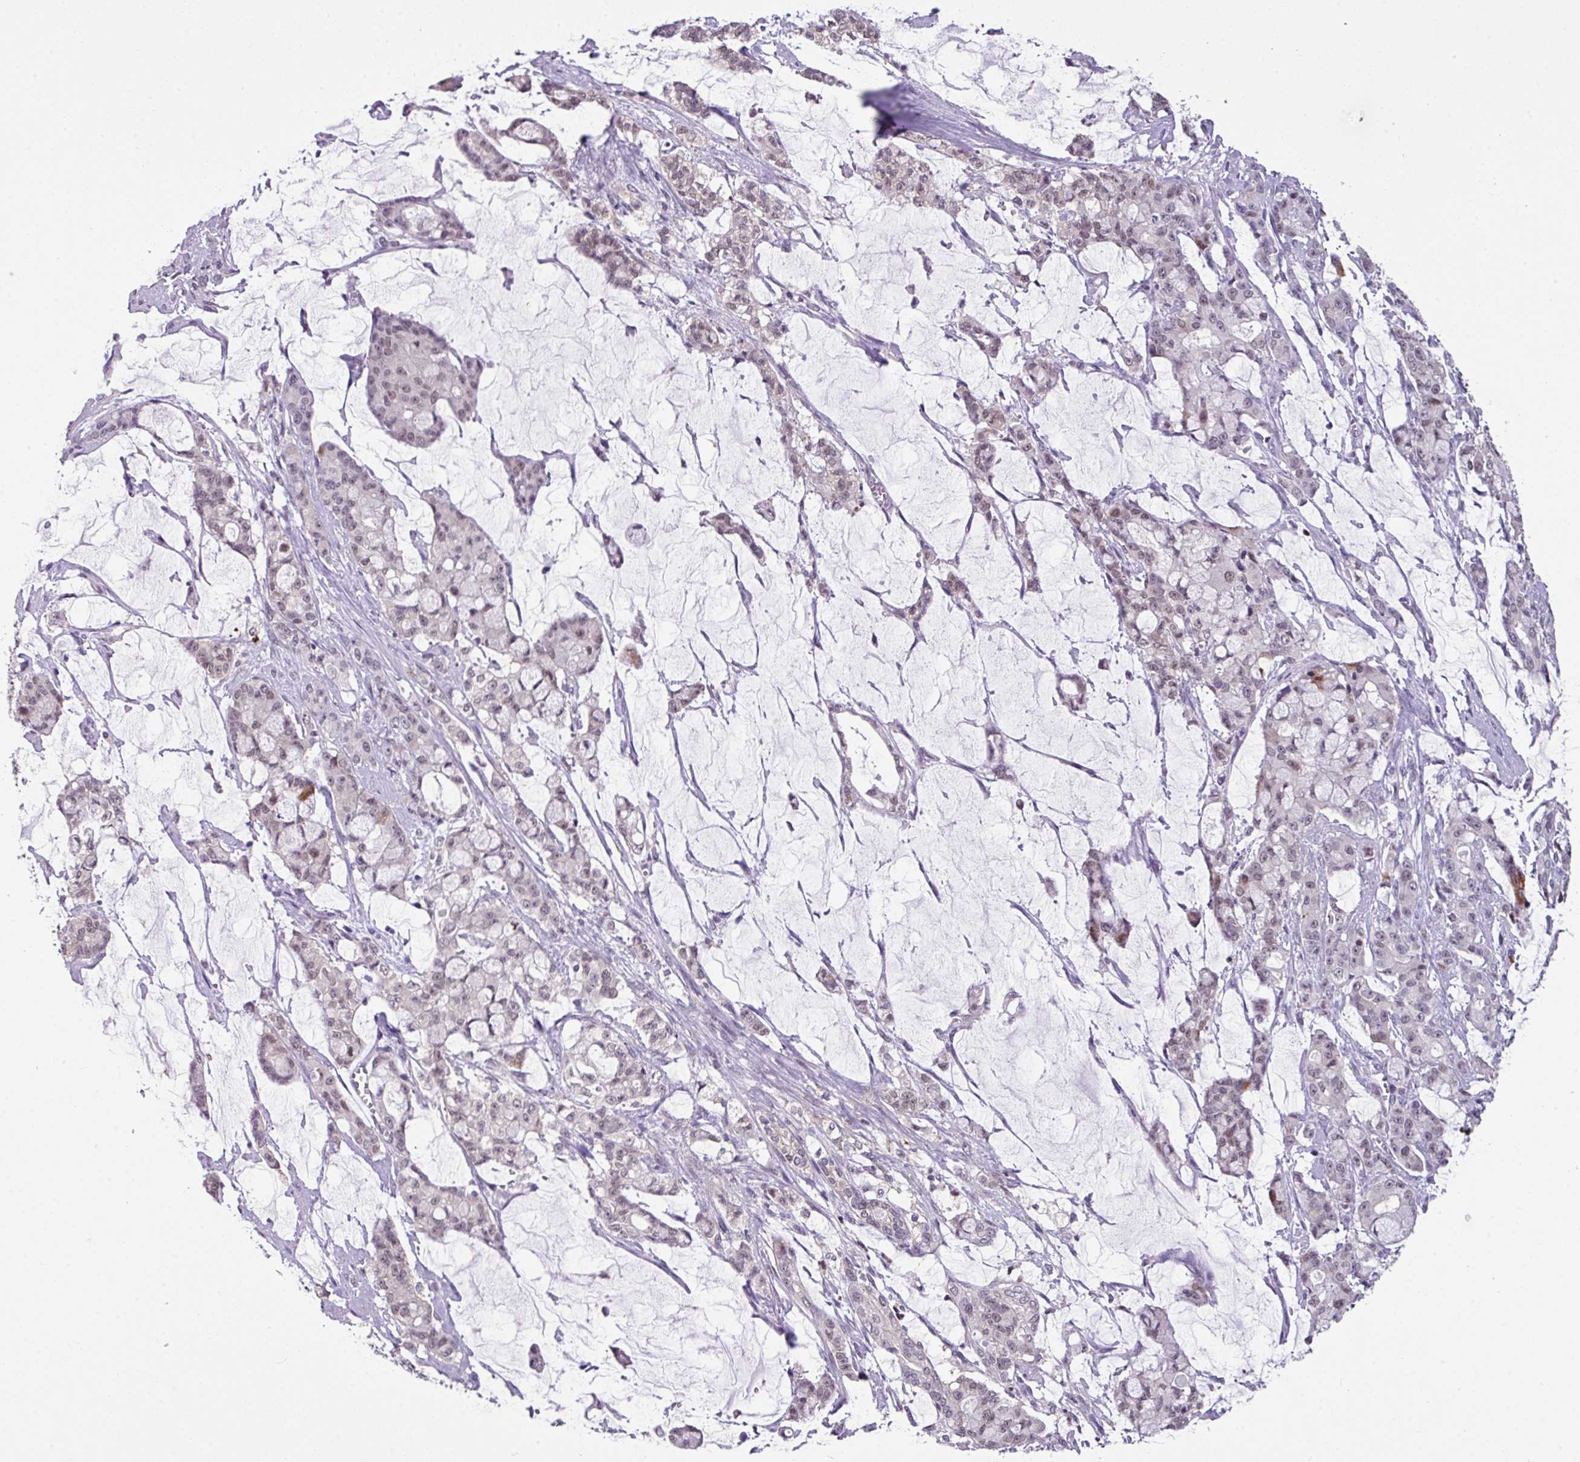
{"staining": {"intensity": "weak", "quantity": ">75%", "location": "nuclear"}, "tissue": "pancreatic cancer", "cell_type": "Tumor cells", "image_type": "cancer", "snomed": [{"axis": "morphology", "description": "Adenocarcinoma, NOS"}, {"axis": "topography", "description": "Pancreas"}], "caption": "Immunohistochemistry of adenocarcinoma (pancreatic) reveals low levels of weak nuclear staining in approximately >75% of tumor cells.", "gene": "ZFP3", "patient": {"sex": "female", "age": 73}}